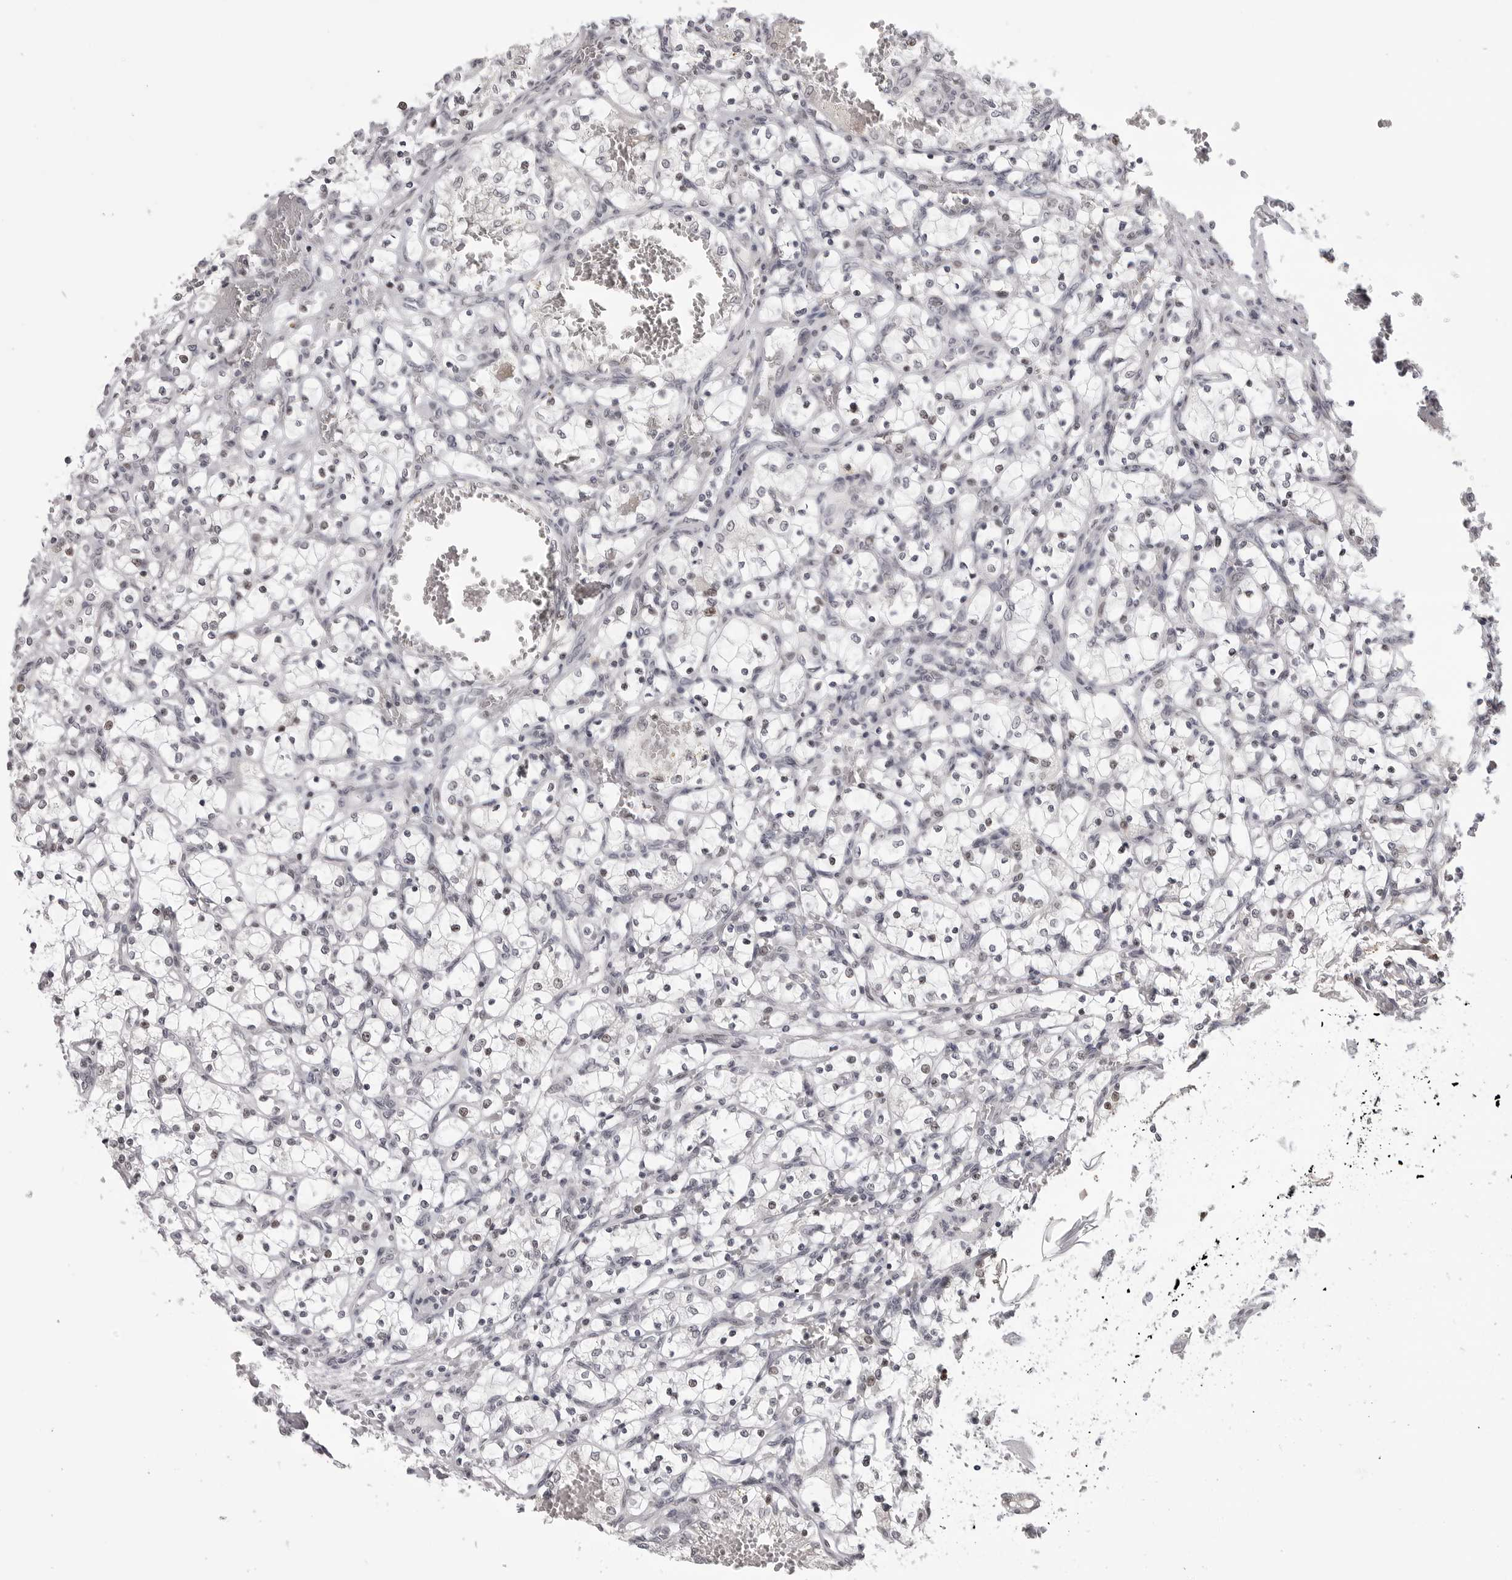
{"staining": {"intensity": "negative", "quantity": "none", "location": "none"}, "tissue": "renal cancer", "cell_type": "Tumor cells", "image_type": "cancer", "snomed": [{"axis": "morphology", "description": "Adenocarcinoma, NOS"}, {"axis": "topography", "description": "Kidney"}], "caption": "Micrograph shows no significant protein positivity in tumor cells of adenocarcinoma (renal). (DAB (3,3'-diaminobenzidine) immunohistochemistry (IHC), high magnification).", "gene": "PHF3", "patient": {"sex": "female", "age": 69}}